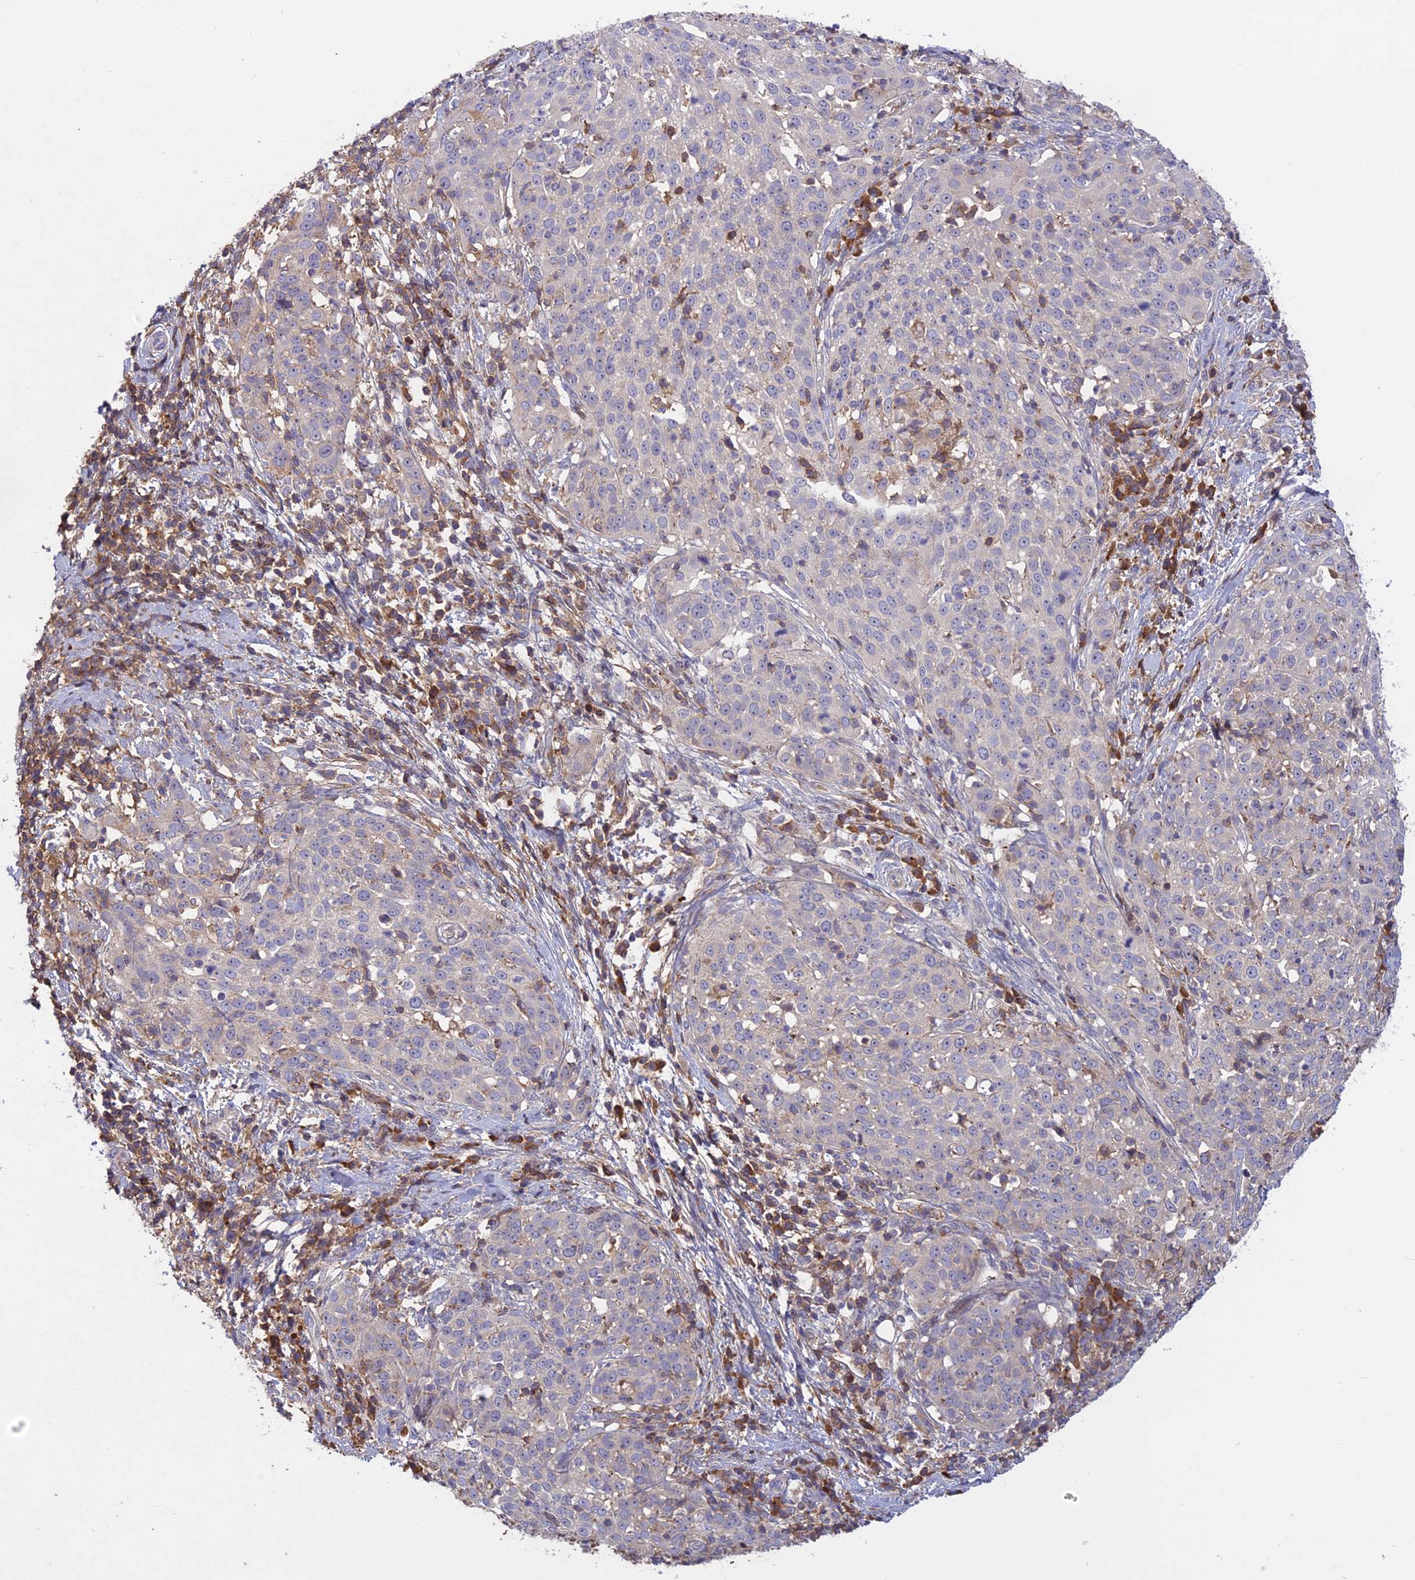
{"staining": {"intensity": "negative", "quantity": "none", "location": "none"}, "tissue": "cervical cancer", "cell_type": "Tumor cells", "image_type": "cancer", "snomed": [{"axis": "morphology", "description": "Squamous cell carcinoma, NOS"}, {"axis": "topography", "description": "Cervix"}], "caption": "An immunohistochemistry image of cervical squamous cell carcinoma is shown. There is no staining in tumor cells of cervical squamous cell carcinoma. The staining was performed using DAB (3,3'-diaminobenzidine) to visualize the protein expression in brown, while the nuclei were stained in blue with hematoxylin (Magnification: 20x).", "gene": "ADO", "patient": {"sex": "female", "age": 57}}